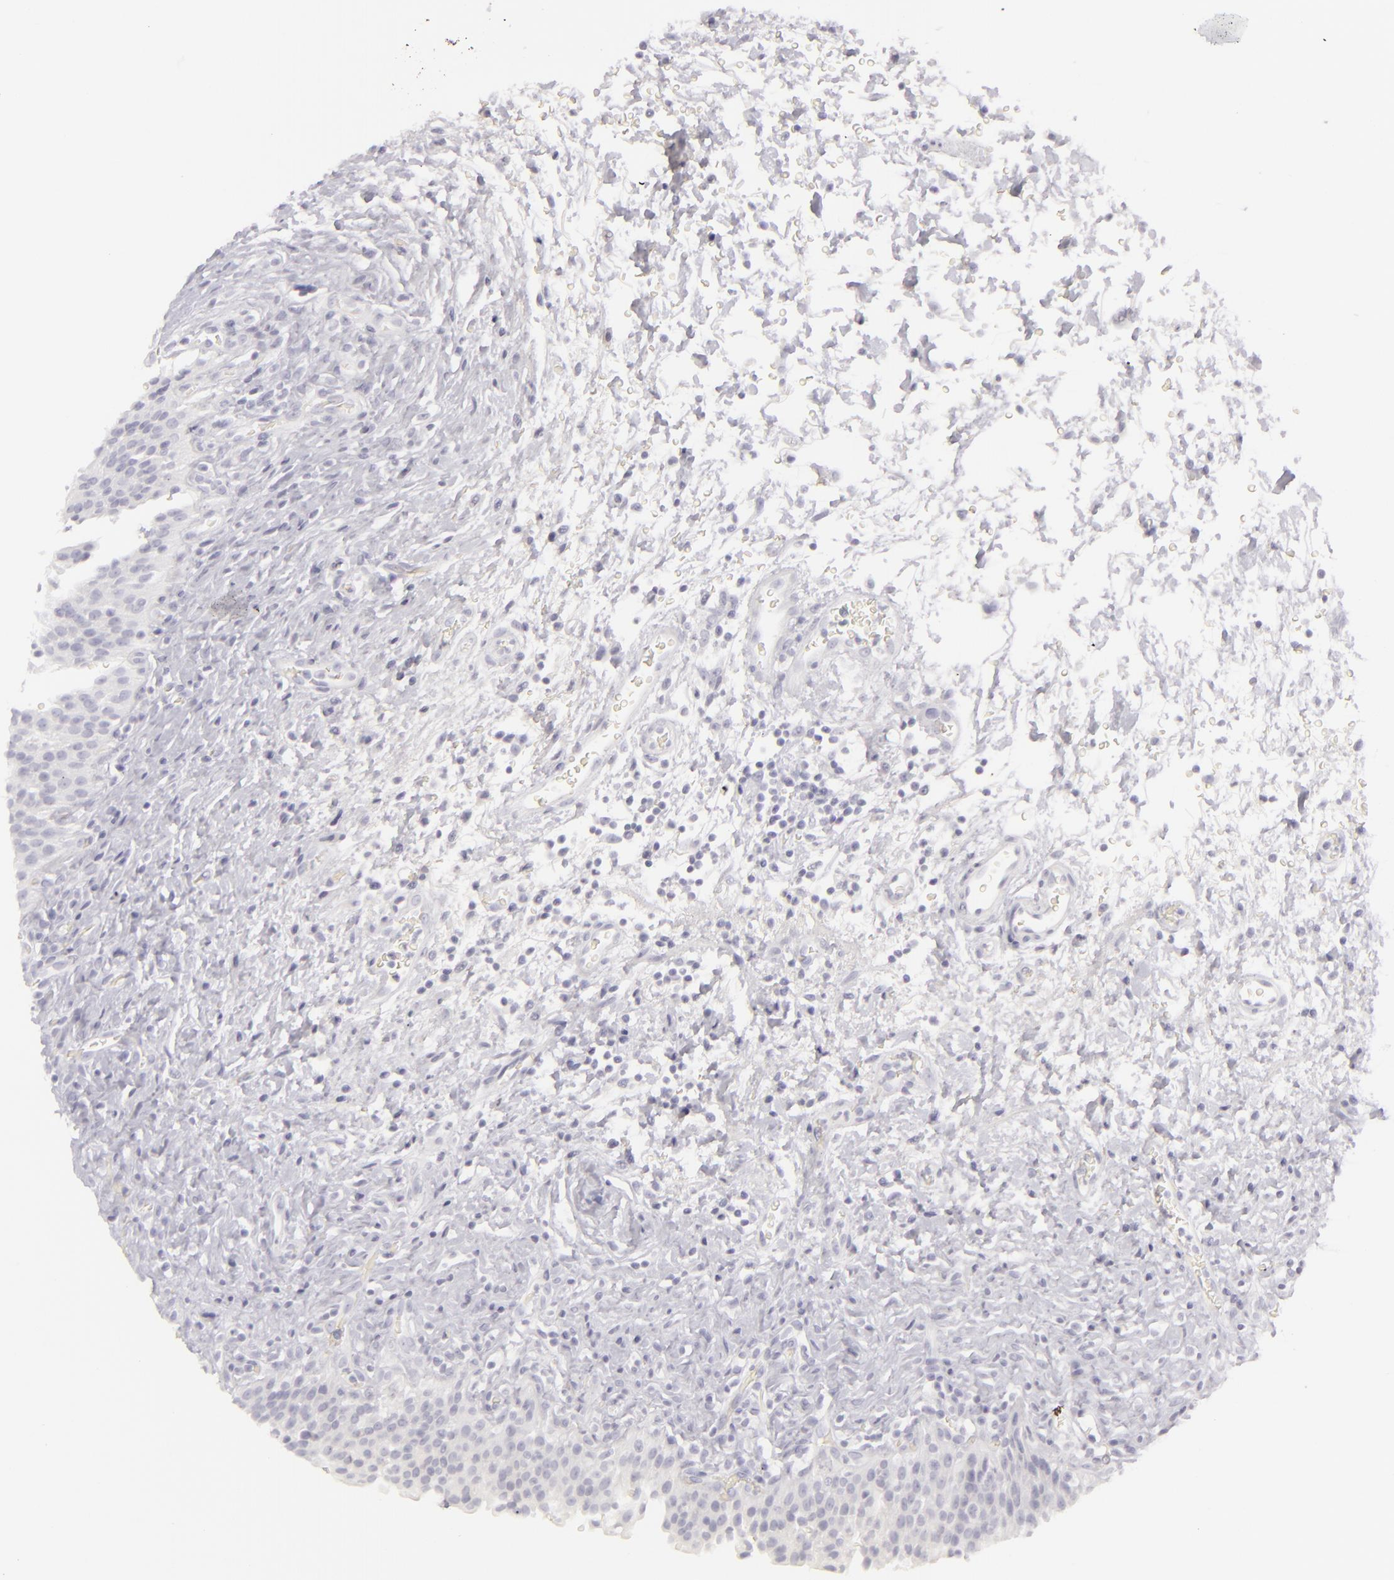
{"staining": {"intensity": "negative", "quantity": "none", "location": "none"}, "tissue": "urinary bladder", "cell_type": "Urothelial cells", "image_type": "normal", "snomed": [{"axis": "morphology", "description": "Normal tissue, NOS"}, {"axis": "topography", "description": "Urinary bladder"}], "caption": "Urothelial cells show no significant protein staining in unremarkable urinary bladder. The staining is performed using DAB (3,3'-diaminobenzidine) brown chromogen with nuclei counter-stained in using hematoxylin.", "gene": "CDX2", "patient": {"sex": "male", "age": 51}}